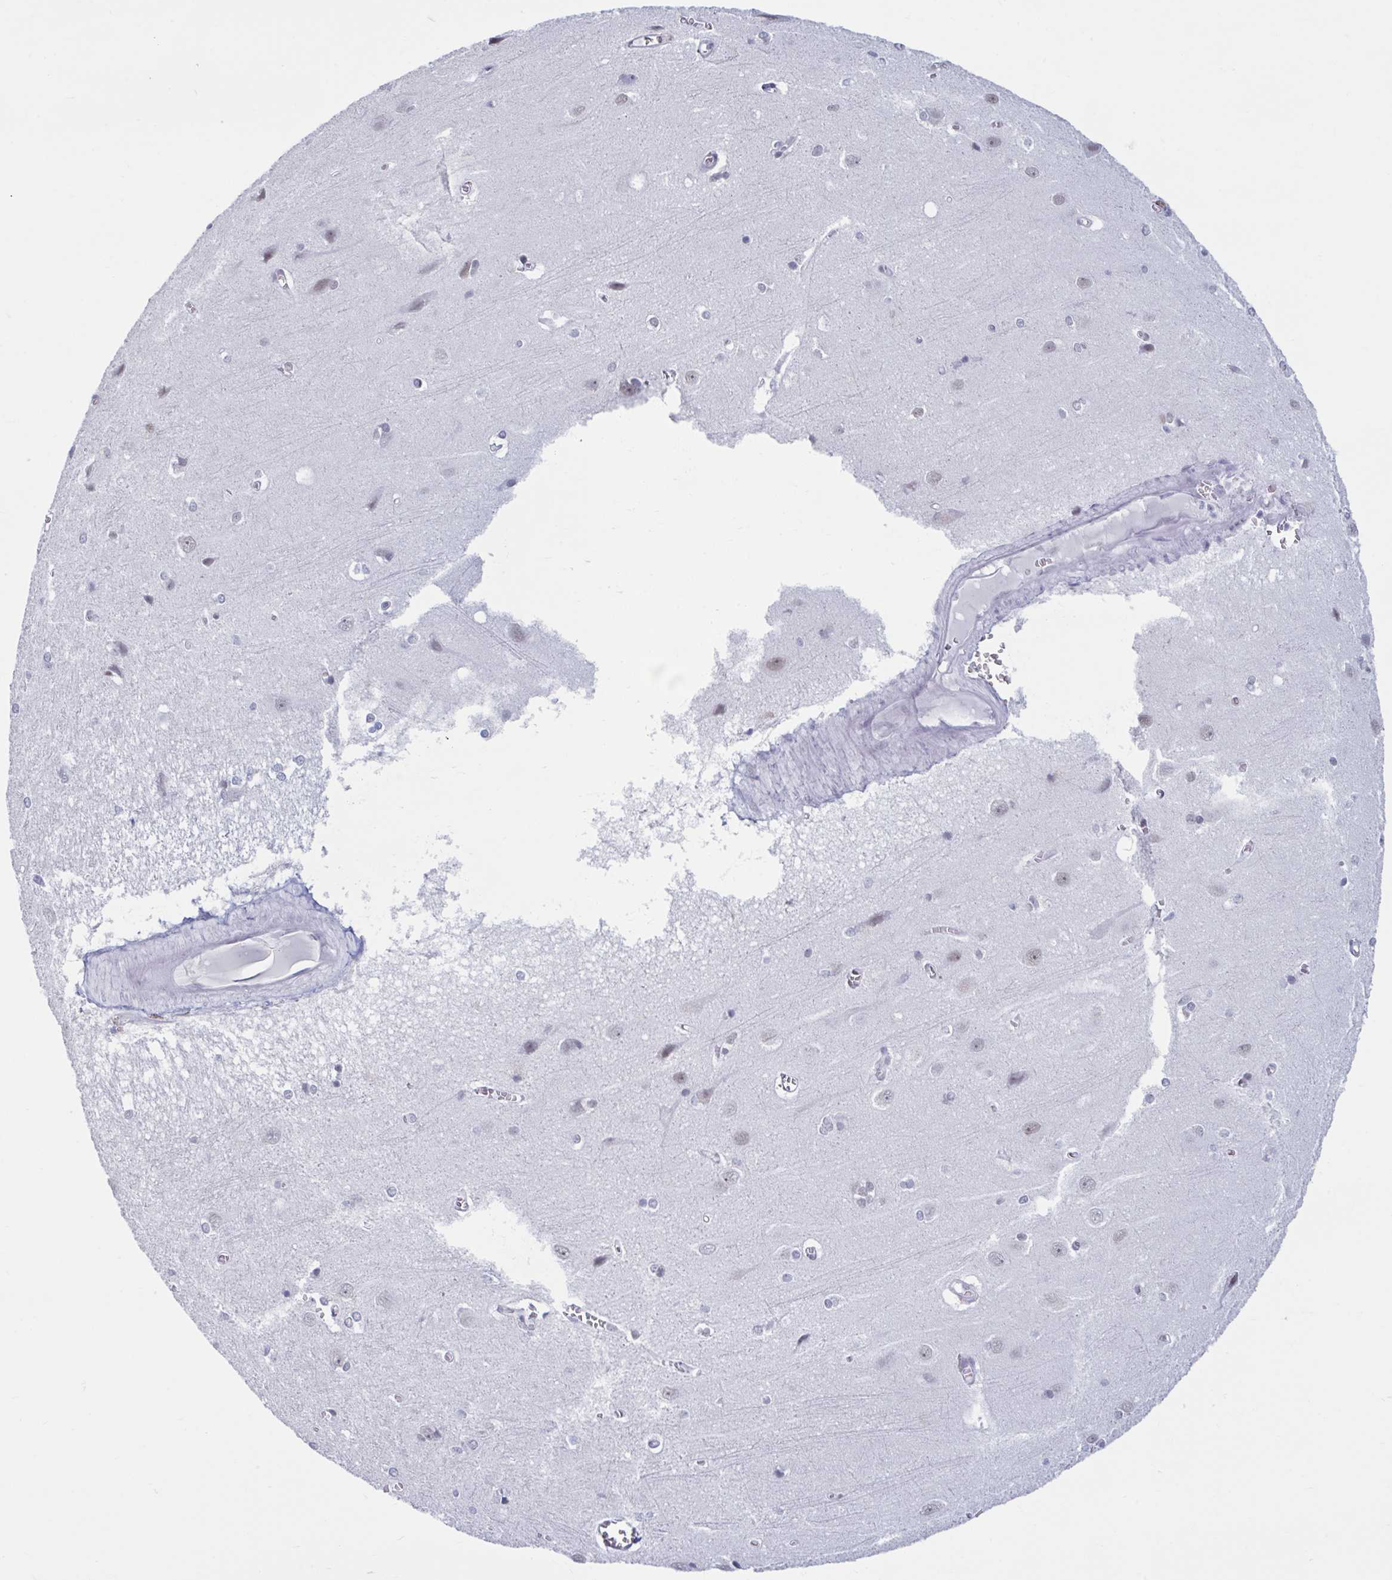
{"staining": {"intensity": "negative", "quantity": "none", "location": "none"}, "tissue": "cerebral cortex", "cell_type": "Endothelial cells", "image_type": "normal", "snomed": [{"axis": "morphology", "description": "Normal tissue, NOS"}, {"axis": "topography", "description": "Cerebral cortex"}], "caption": "A photomicrograph of cerebral cortex stained for a protein reveals no brown staining in endothelial cells. (Stains: DAB immunohistochemistry (IHC) with hematoxylin counter stain, Microscopy: brightfield microscopy at high magnification).", "gene": "MSMB", "patient": {"sex": "male", "age": 37}}